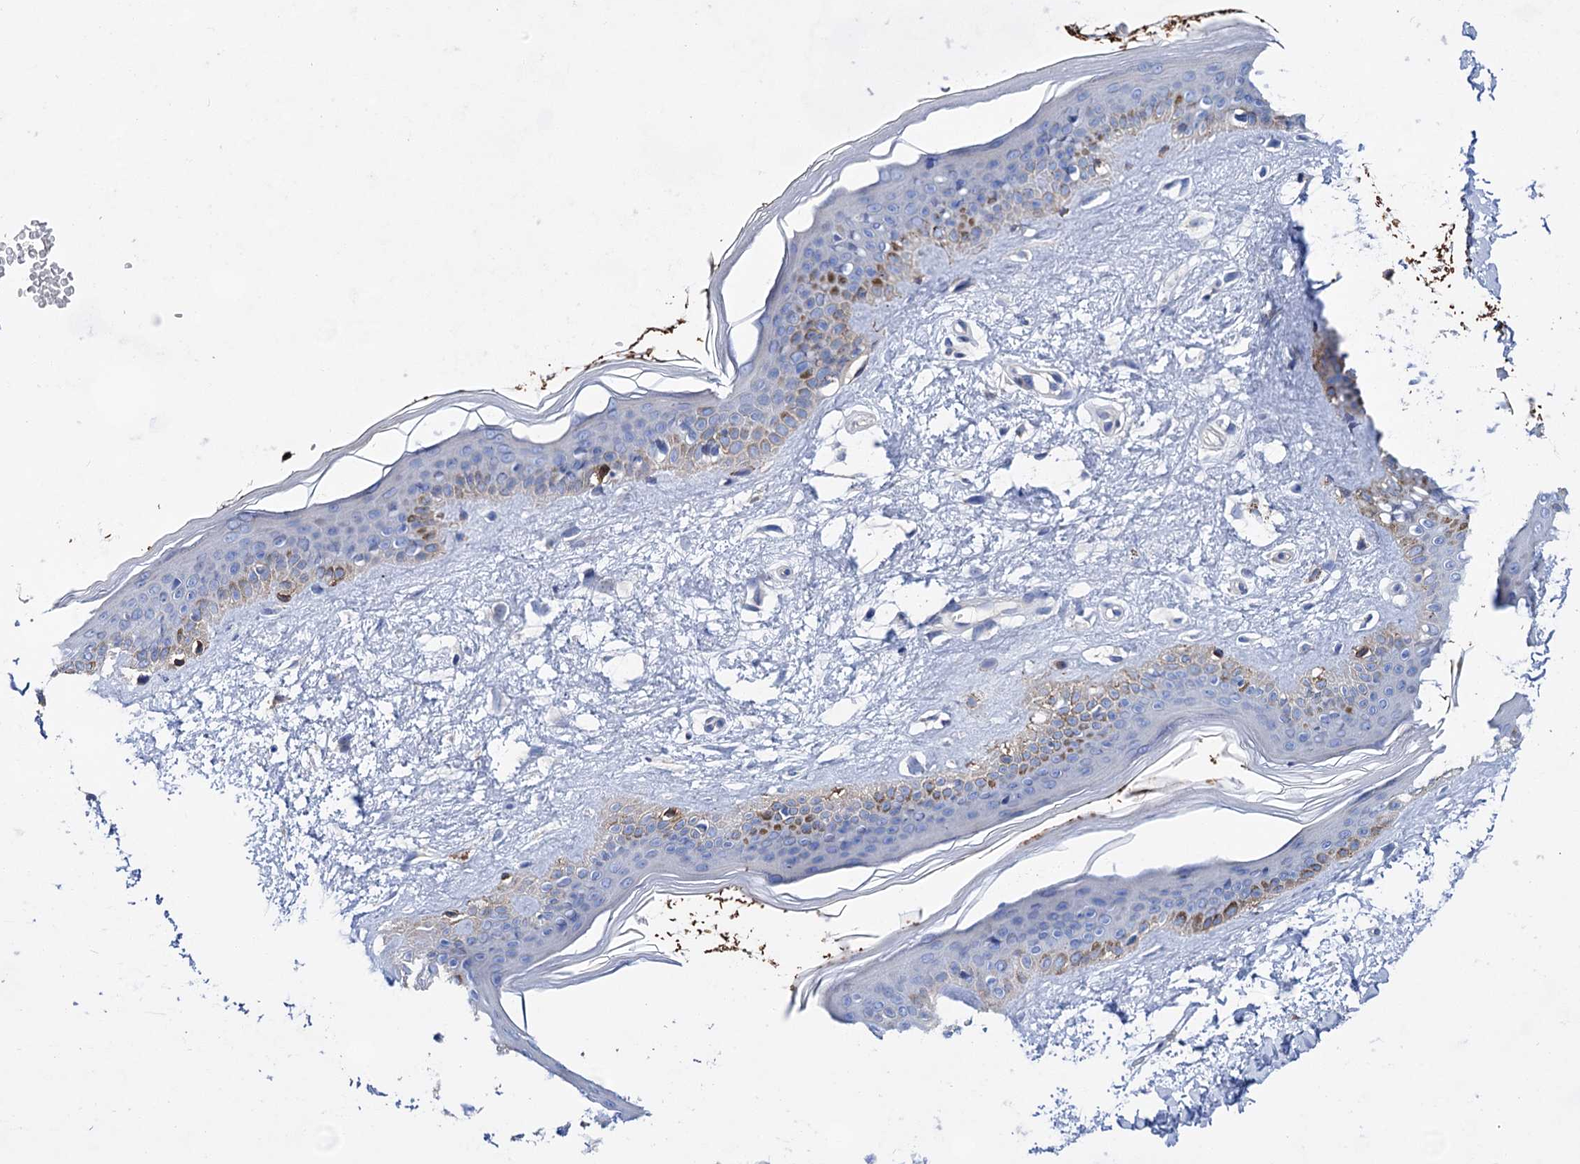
{"staining": {"intensity": "negative", "quantity": "none", "location": "none"}, "tissue": "skin", "cell_type": "Fibroblasts", "image_type": "normal", "snomed": [{"axis": "morphology", "description": "Normal tissue, NOS"}, {"axis": "topography", "description": "Skin"}], "caption": "This photomicrograph is of benign skin stained with immunohistochemistry (IHC) to label a protein in brown with the nuclei are counter-stained blue. There is no expression in fibroblasts.", "gene": "GPR155", "patient": {"sex": "female", "age": 58}}